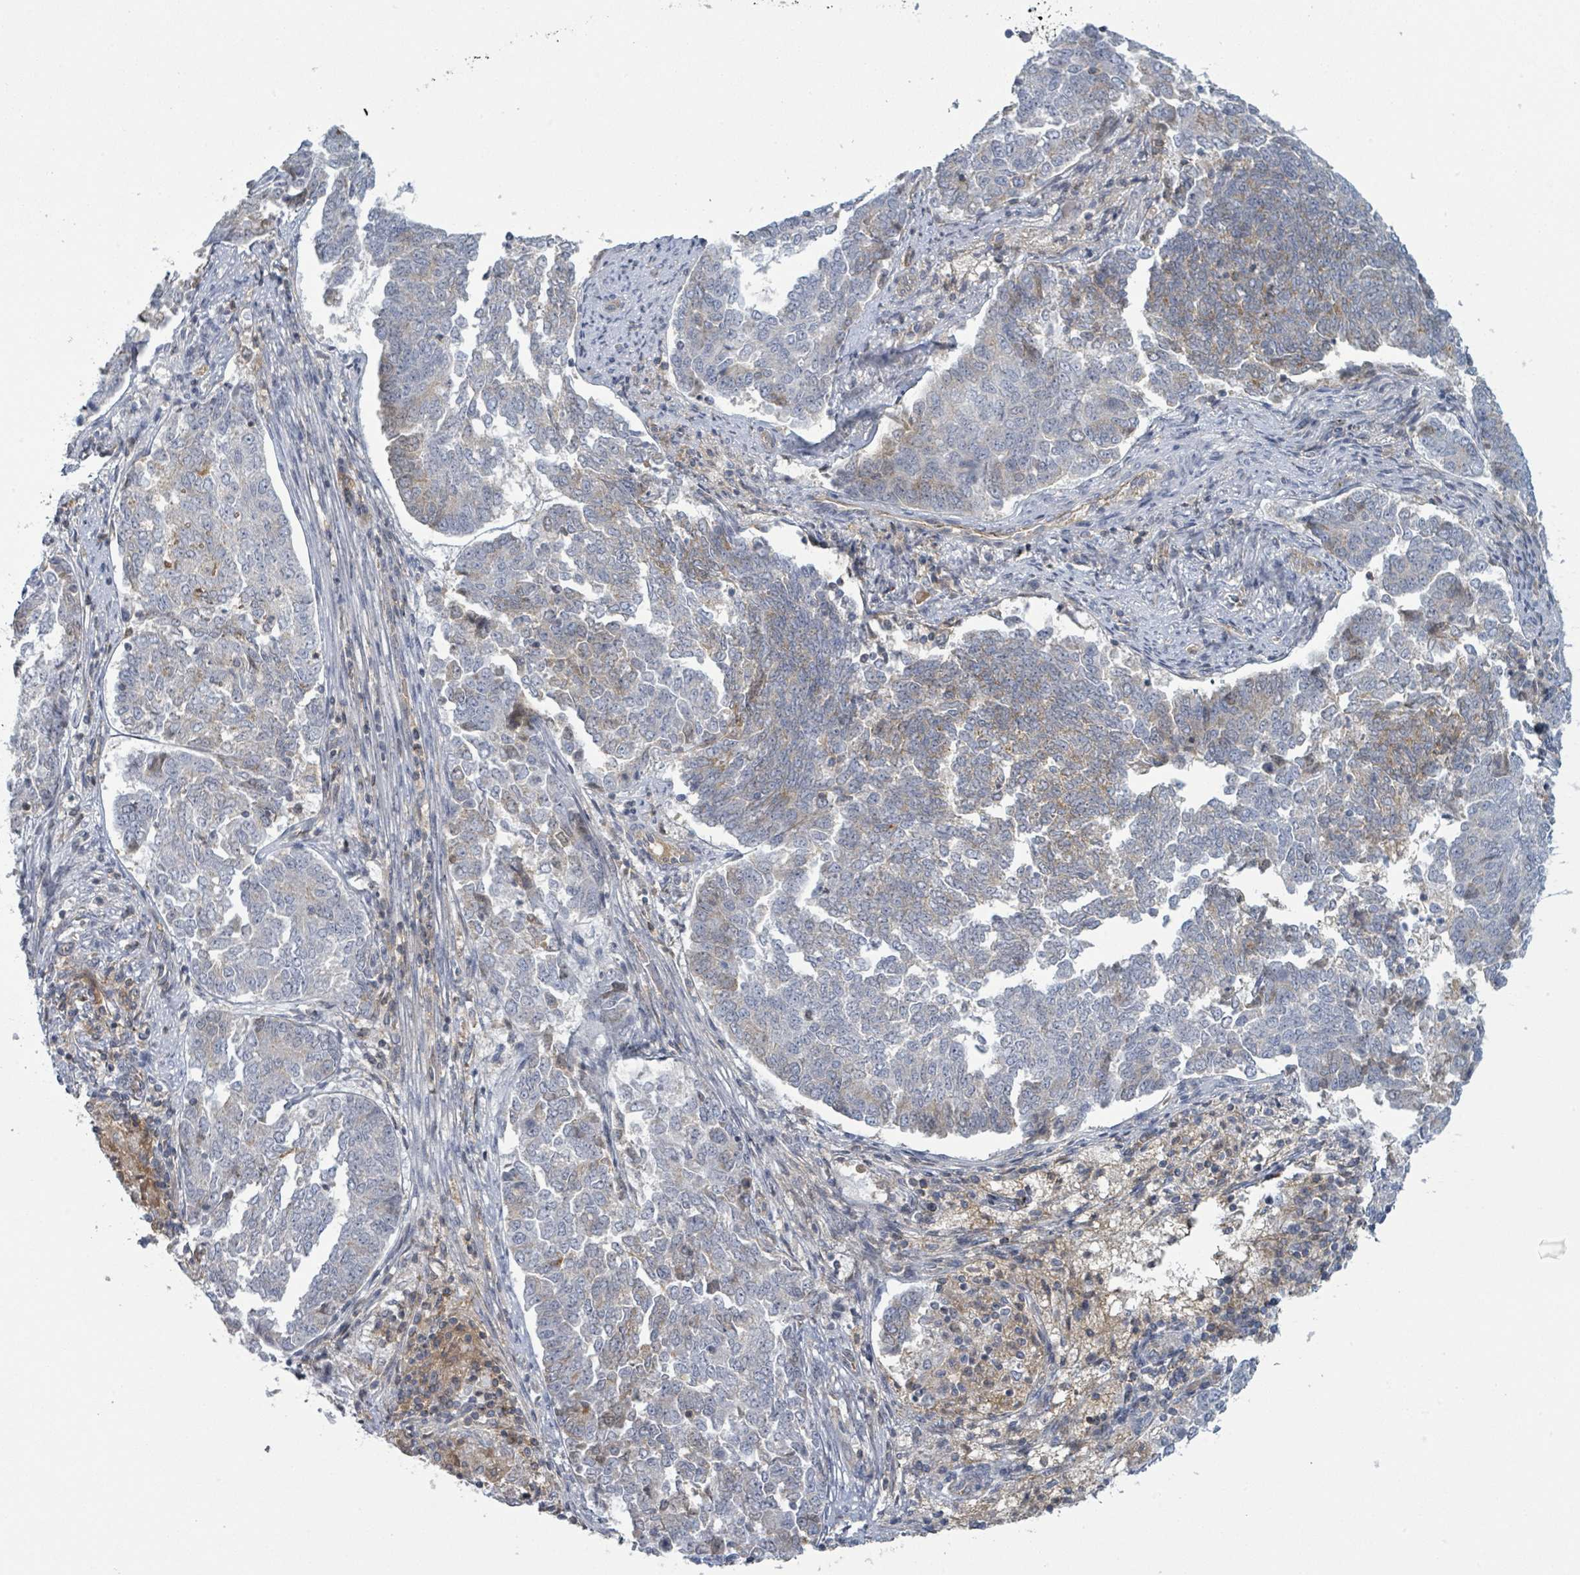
{"staining": {"intensity": "weak", "quantity": "<25%", "location": "cytoplasmic/membranous"}, "tissue": "endometrial cancer", "cell_type": "Tumor cells", "image_type": "cancer", "snomed": [{"axis": "morphology", "description": "Adenocarcinoma, NOS"}, {"axis": "topography", "description": "Endometrium"}], "caption": "Tumor cells are negative for brown protein staining in endometrial adenocarcinoma.", "gene": "TNFRSF14", "patient": {"sex": "female", "age": 80}}